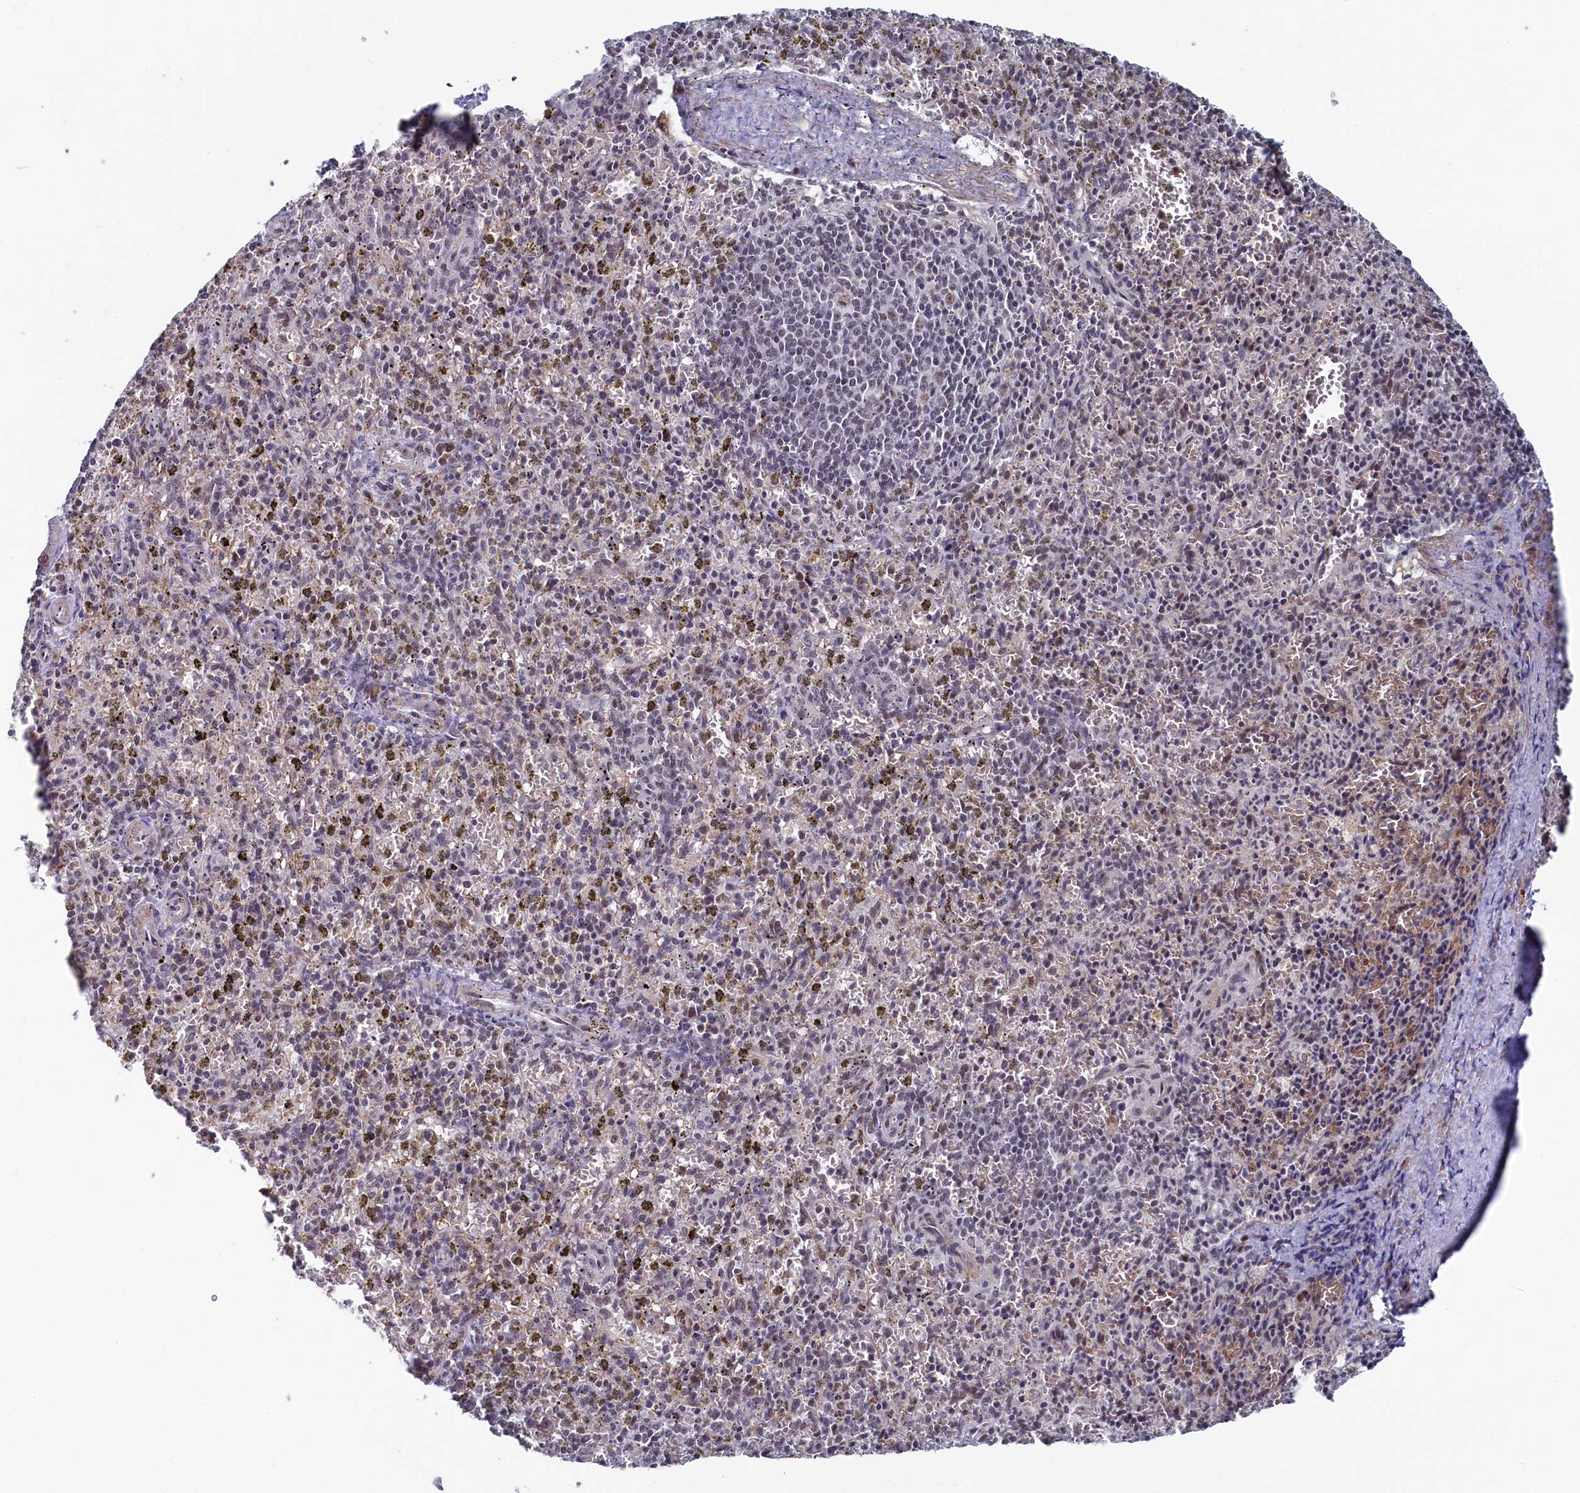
{"staining": {"intensity": "negative", "quantity": "none", "location": "none"}, "tissue": "spleen", "cell_type": "Cells in red pulp", "image_type": "normal", "snomed": [{"axis": "morphology", "description": "Normal tissue, NOS"}, {"axis": "topography", "description": "Spleen"}], "caption": "A histopathology image of human spleen is negative for staining in cells in red pulp. (DAB (3,3'-diaminobenzidine) immunohistochemistry with hematoxylin counter stain).", "gene": "TIGD4", "patient": {"sex": "male", "age": 72}}